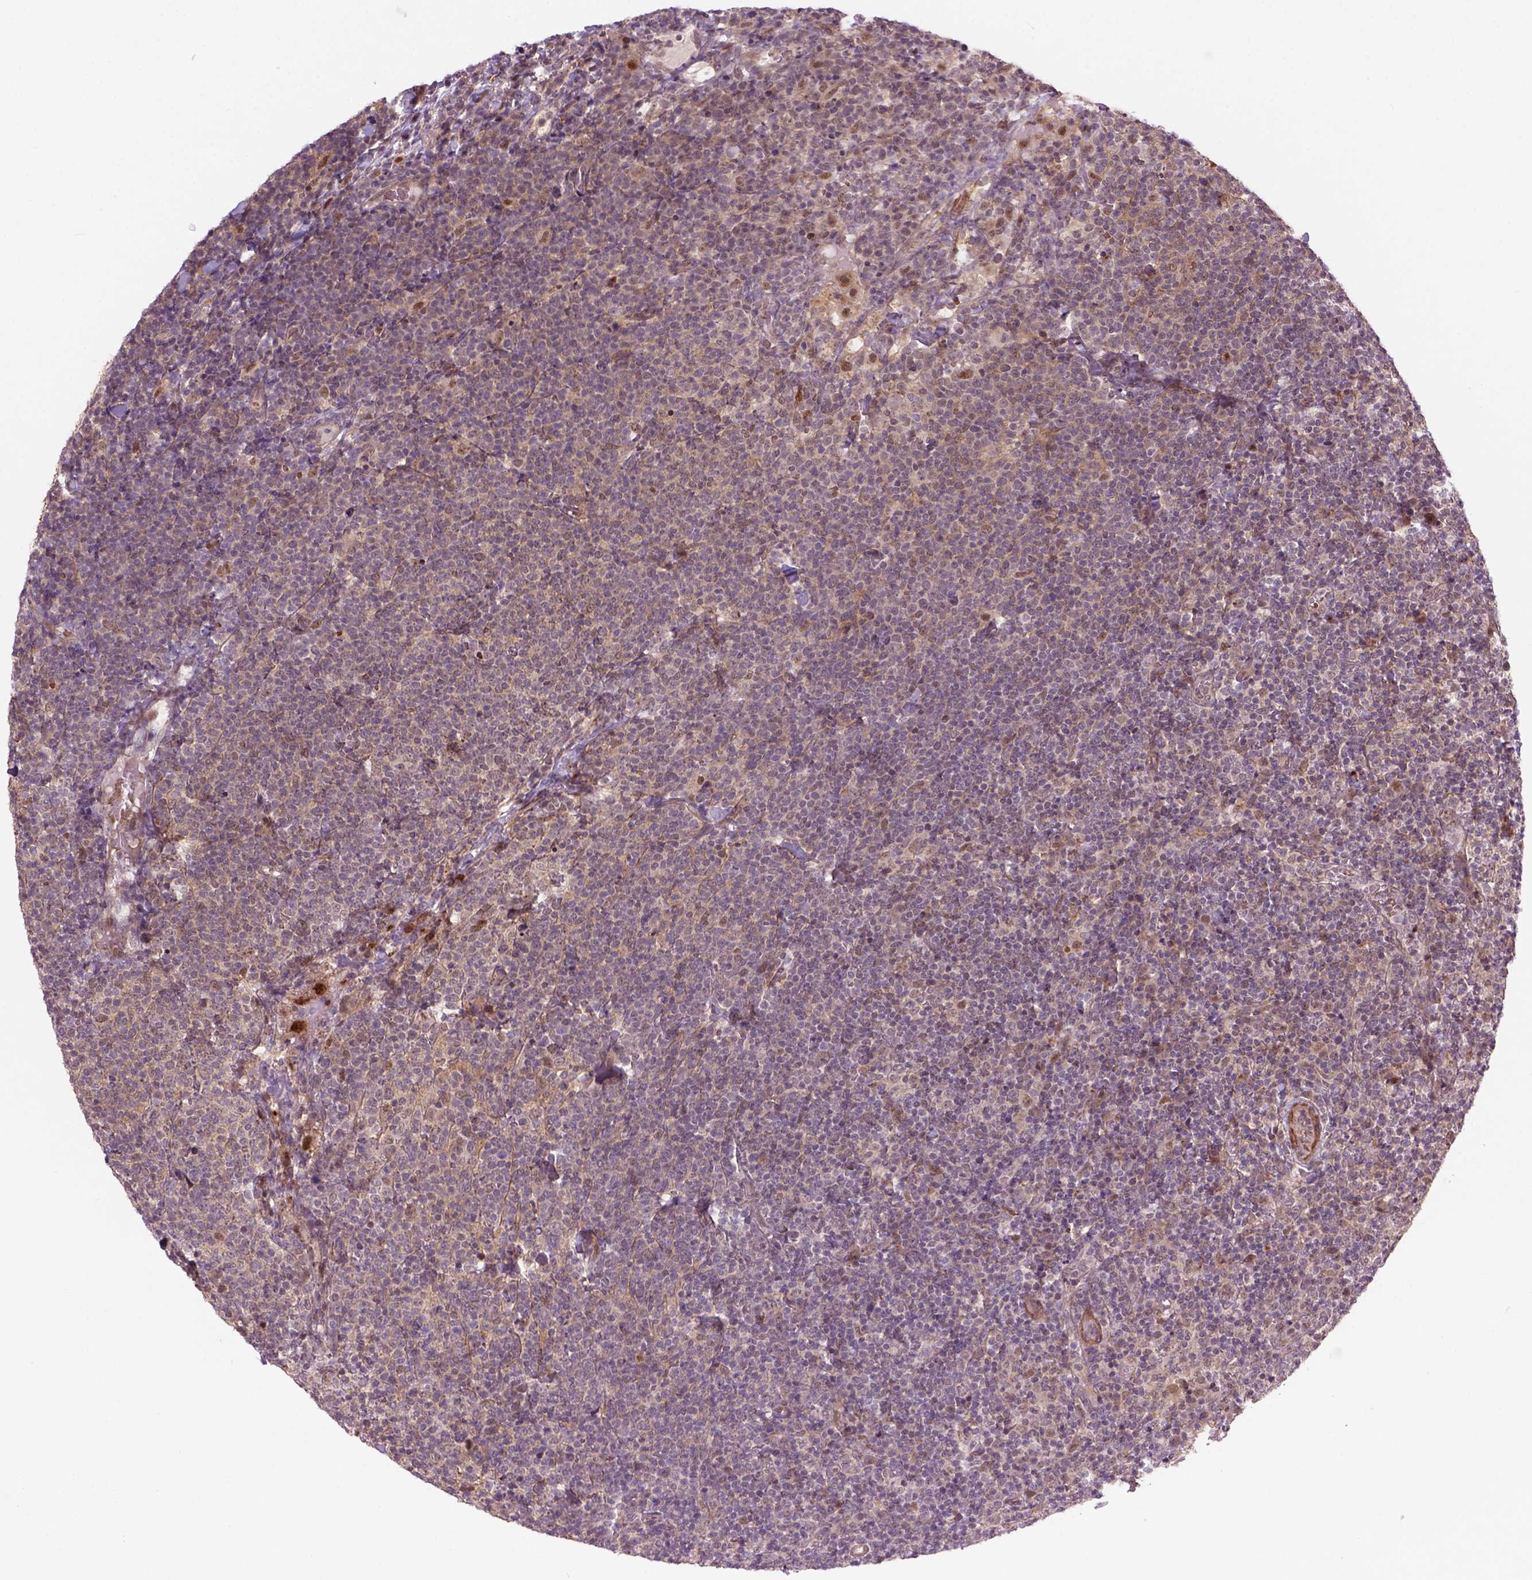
{"staining": {"intensity": "weak", "quantity": ">75%", "location": "cytoplasmic/membranous,nuclear"}, "tissue": "lymphoma", "cell_type": "Tumor cells", "image_type": "cancer", "snomed": [{"axis": "morphology", "description": "Malignant lymphoma, non-Hodgkin's type, High grade"}, {"axis": "topography", "description": "Lymph node"}], "caption": "Lymphoma was stained to show a protein in brown. There is low levels of weak cytoplasmic/membranous and nuclear positivity in approximately >75% of tumor cells.", "gene": "PSMD11", "patient": {"sex": "male", "age": 61}}